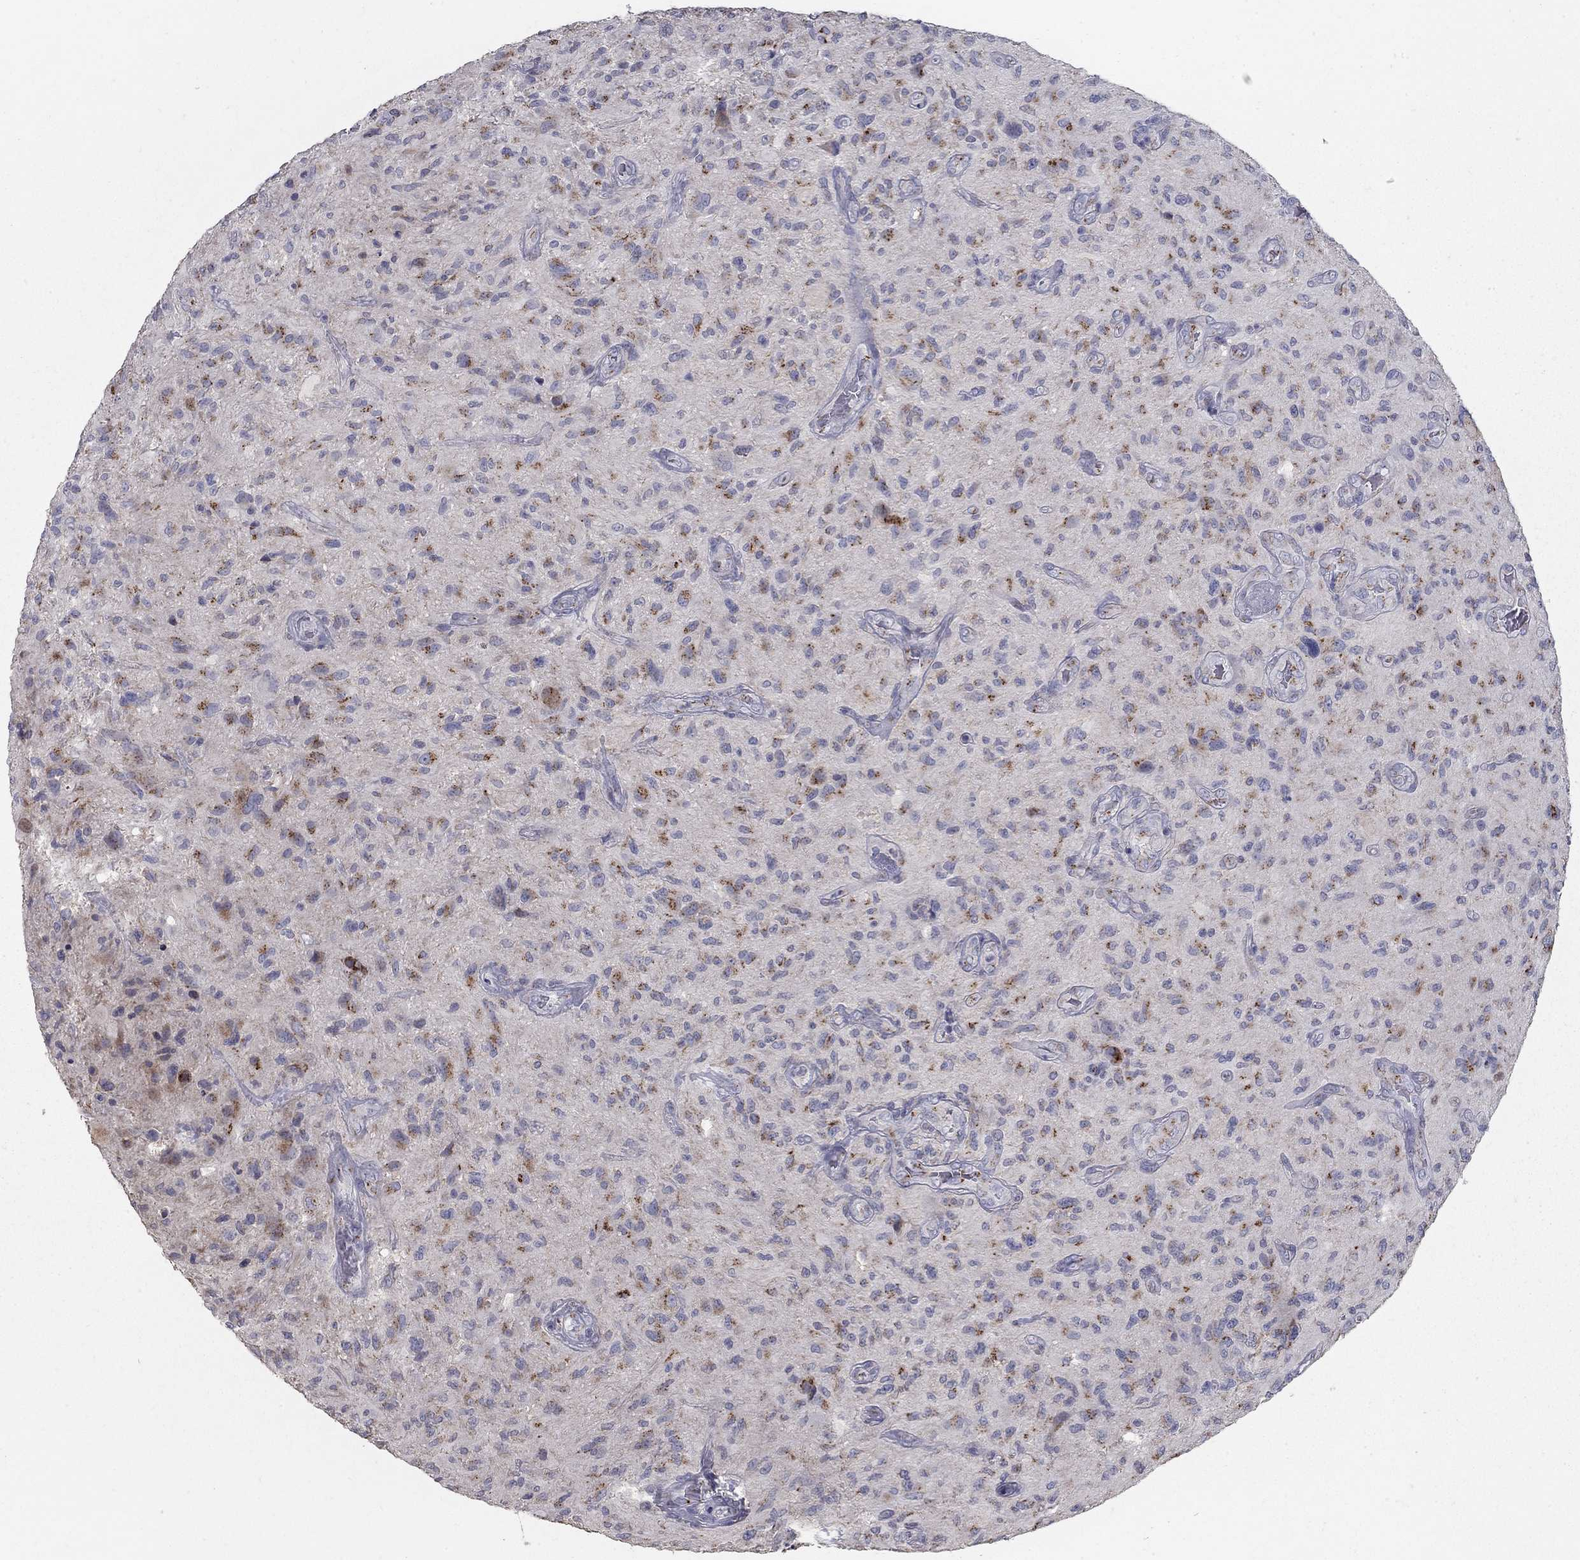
{"staining": {"intensity": "strong", "quantity": "<25%", "location": "cytoplasmic/membranous"}, "tissue": "glioma", "cell_type": "Tumor cells", "image_type": "cancer", "snomed": [{"axis": "morphology", "description": "Glioma, malignant, NOS"}, {"axis": "morphology", "description": "Glioma, malignant, High grade"}, {"axis": "topography", "description": "Brain"}], "caption": "About <25% of tumor cells in glioma reveal strong cytoplasmic/membranous protein staining as visualized by brown immunohistochemical staining.", "gene": "KIAA0319L", "patient": {"sex": "female", "age": 71}}